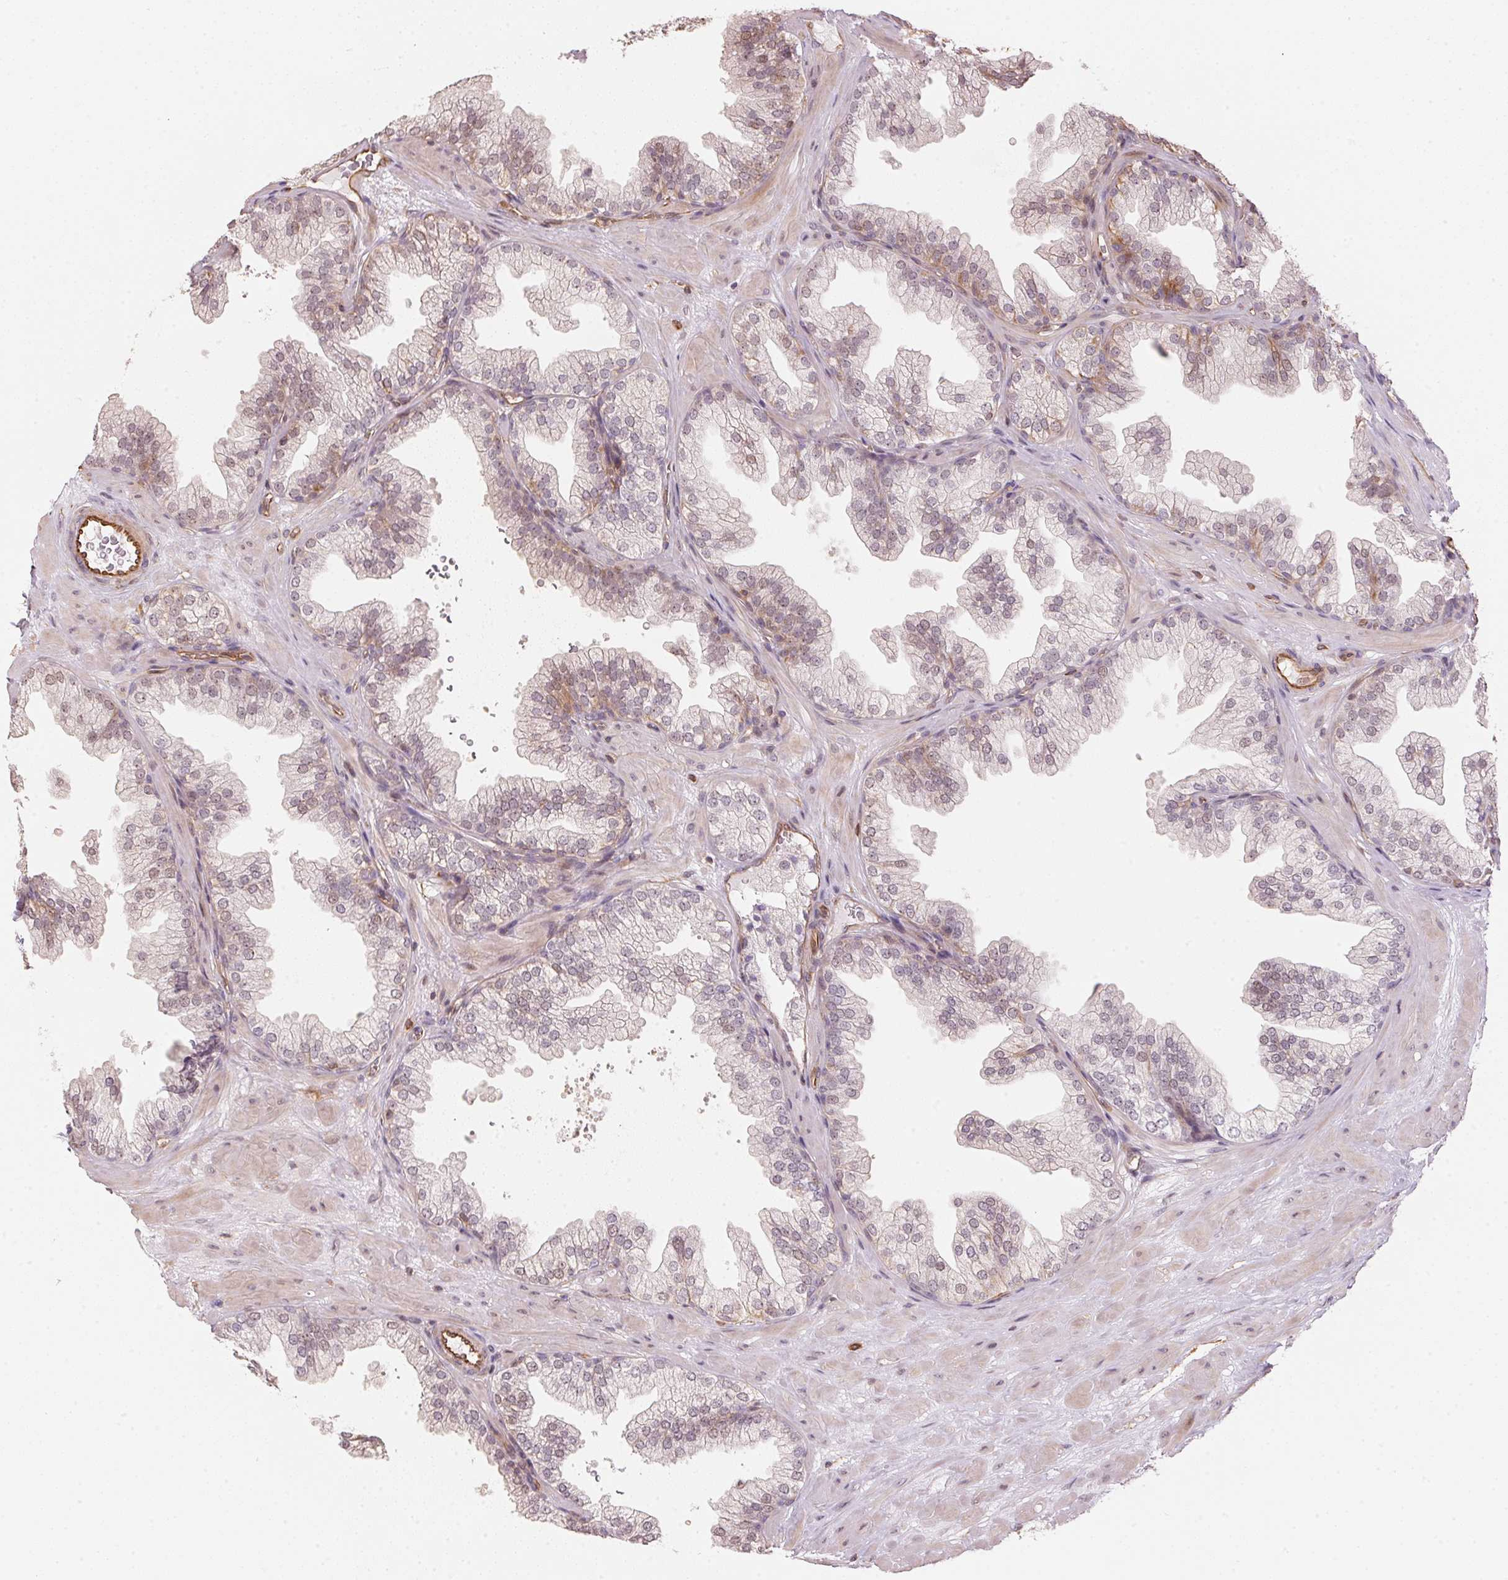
{"staining": {"intensity": "weak", "quantity": "<25%", "location": "cytoplasmic/membranous"}, "tissue": "prostate", "cell_type": "Glandular cells", "image_type": "normal", "snomed": [{"axis": "morphology", "description": "Normal tissue, NOS"}, {"axis": "topography", "description": "Prostate"}], "caption": "Glandular cells show no significant staining in normal prostate.", "gene": "FOXR2", "patient": {"sex": "male", "age": 37}}